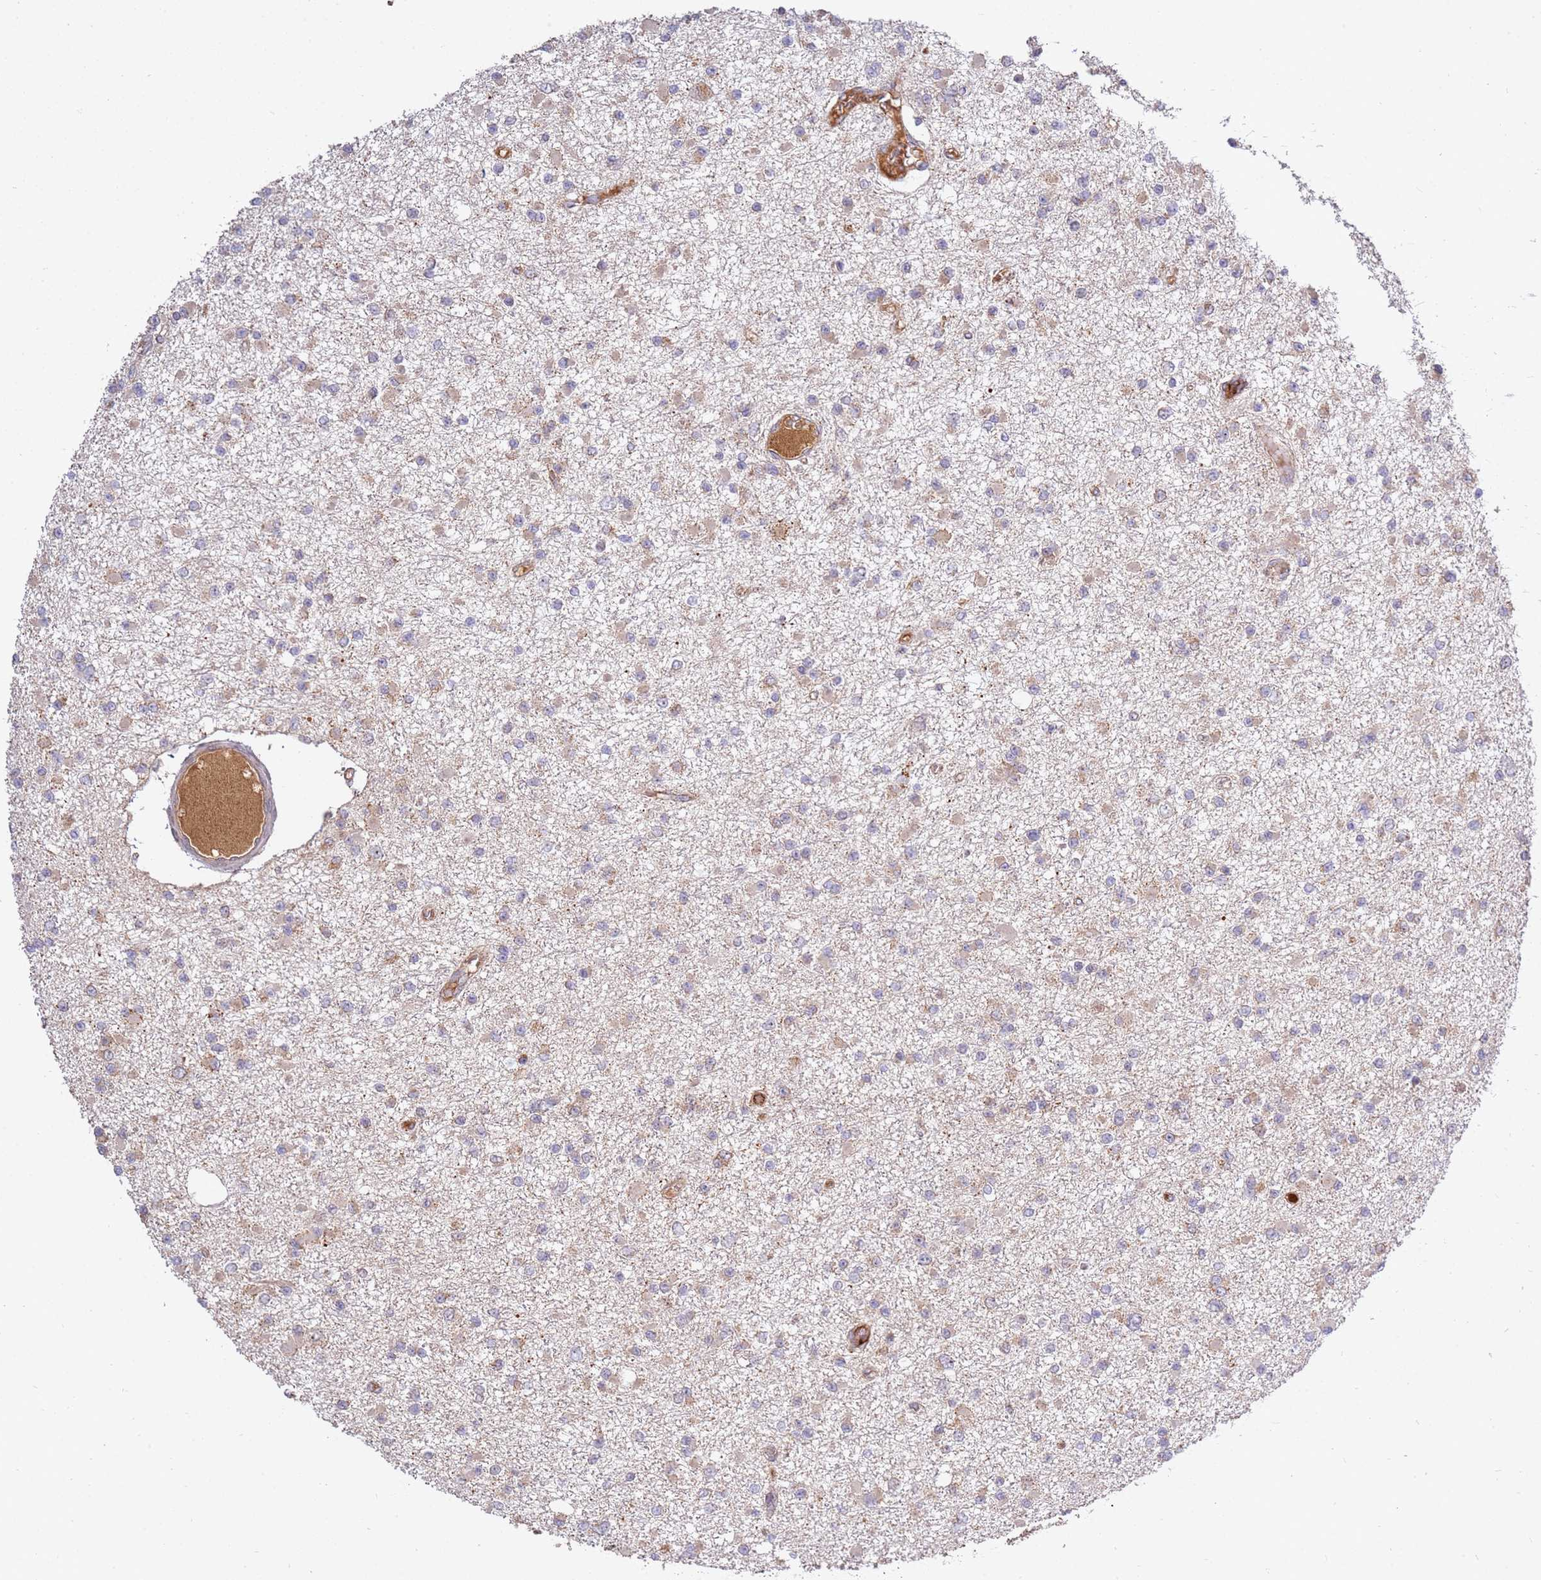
{"staining": {"intensity": "moderate", "quantity": "25%-75%", "location": "cytoplasmic/membranous"}, "tissue": "glioma", "cell_type": "Tumor cells", "image_type": "cancer", "snomed": [{"axis": "morphology", "description": "Glioma, malignant, Low grade"}, {"axis": "topography", "description": "Brain"}], "caption": "A histopathology image of glioma stained for a protein reveals moderate cytoplasmic/membranous brown staining in tumor cells.", "gene": "KIF25", "patient": {"sex": "female", "age": 22}}